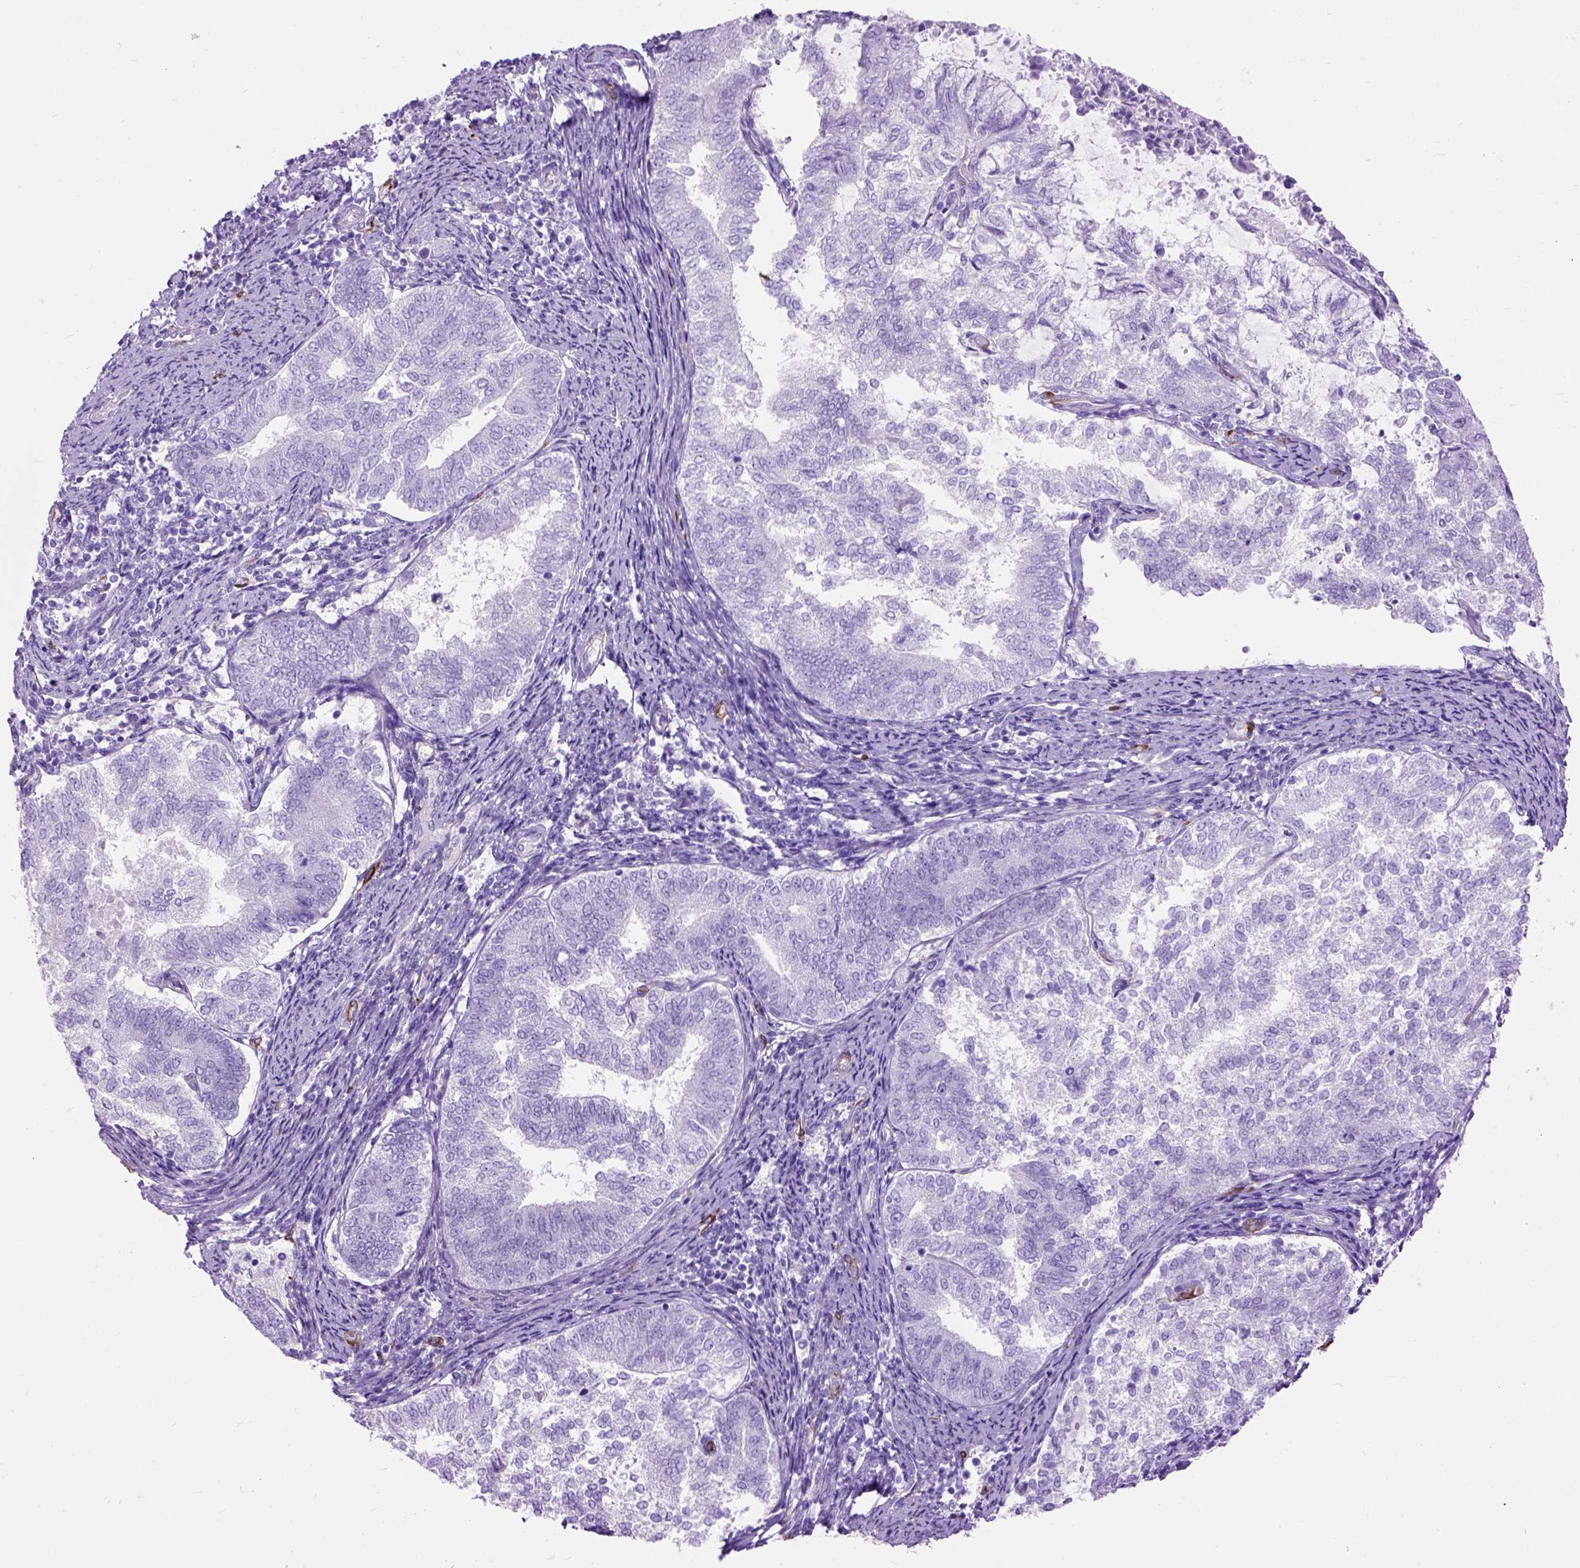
{"staining": {"intensity": "negative", "quantity": "none", "location": "none"}, "tissue": "endometrial cancer", "cell_type": "Tumor cells", "image_type": "cancer", "snomed": [{"axis": "morphology", "description": "Adenocarcinoma, NOS"}, {"axis": "topography", "description": "Endometrium"}], "caption": "The immunohistochemistry image has no significant expression in tumor cells of endometrial cancer tissue. The staining is performed using DAB (3,3'-diaminobenzidine) brown chromogen with nuclei counter-stained in using hematoxylin.", "gene": "MAPT", "patient": {"sex": "female", "age": 65}}